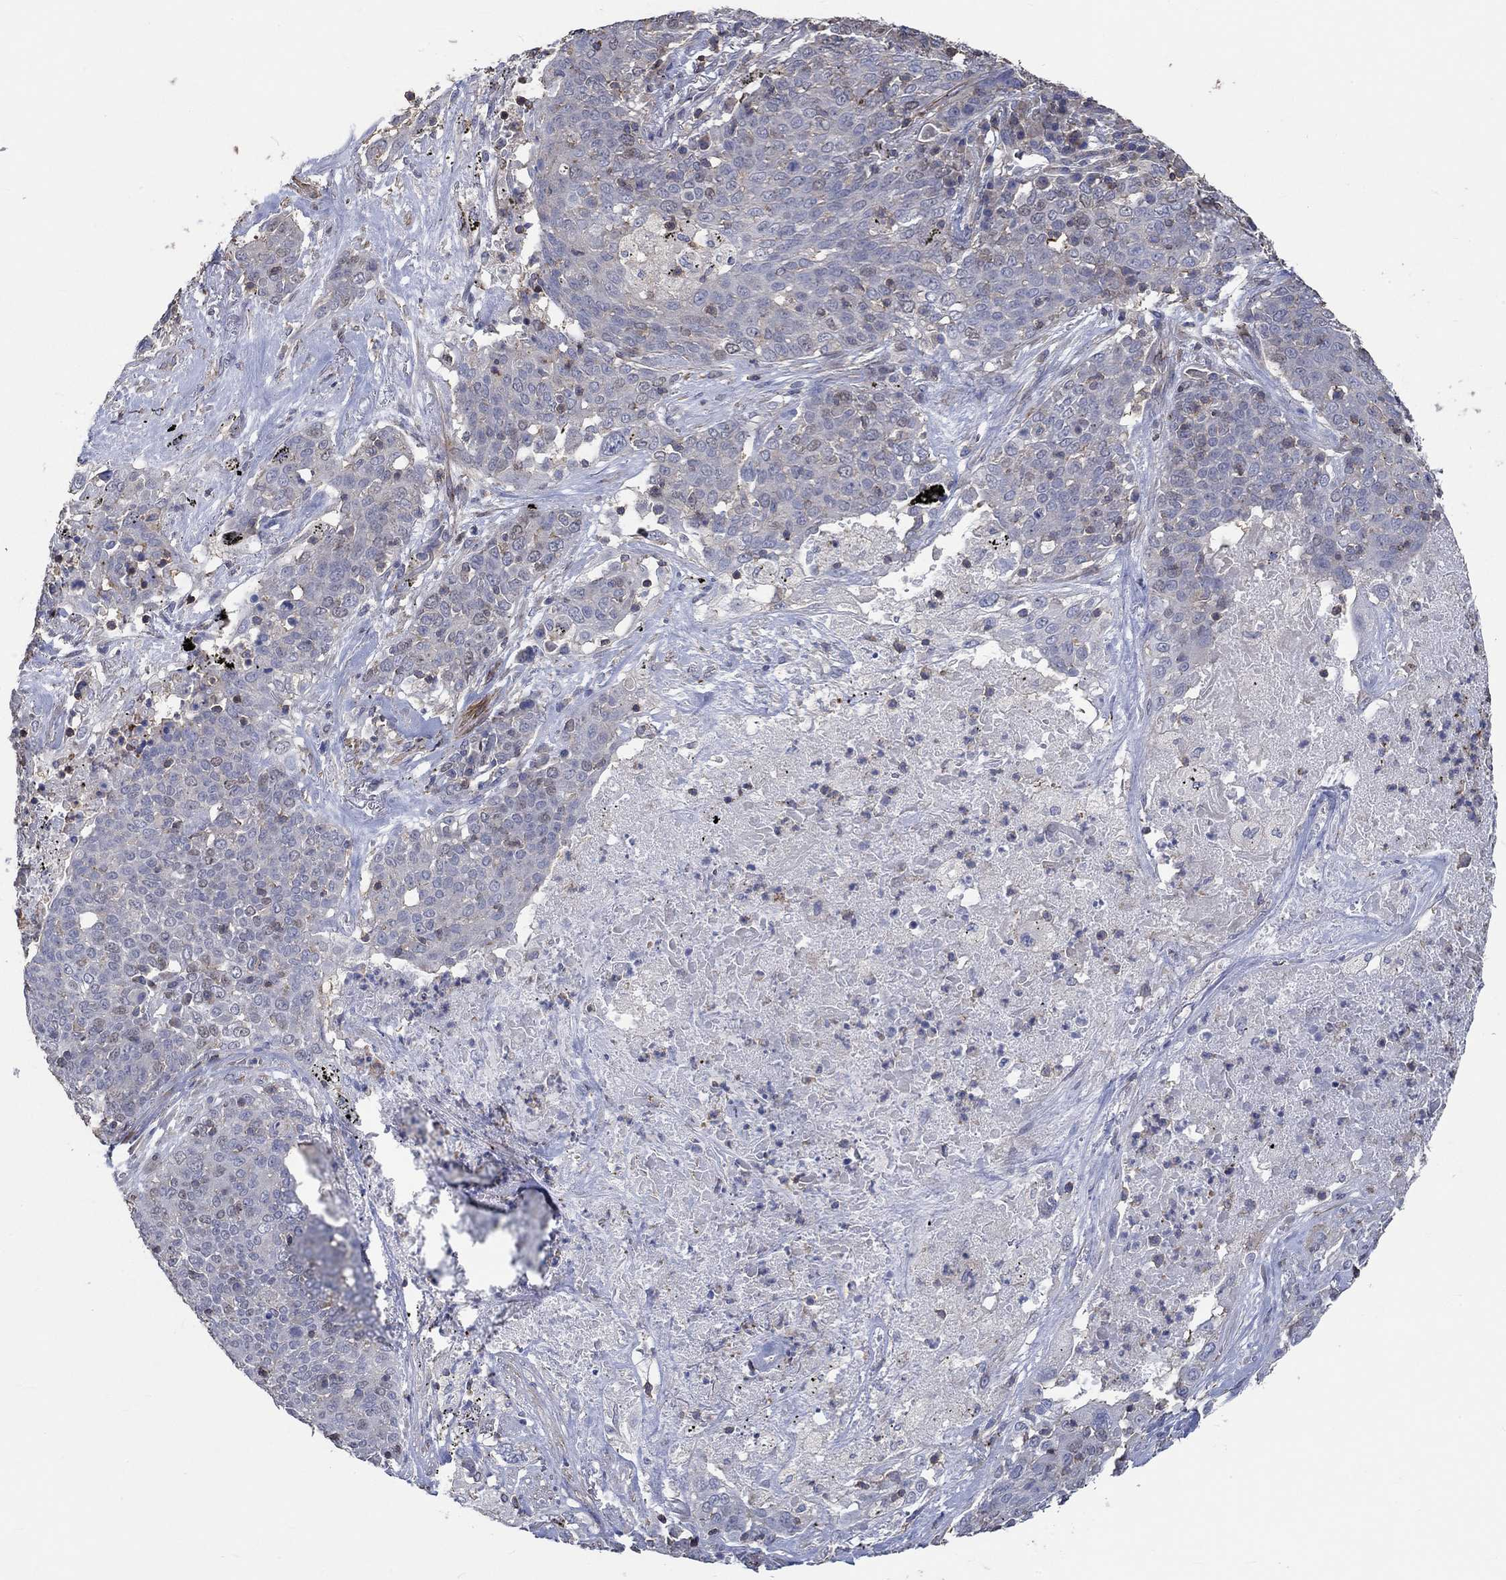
{"staining": {"intensity": "negative", "quantity": "none", "location": "none"}, "tissue": "lung cancer", "cell_type": "Tumor cells", "image_type": "cancer", "snomed": [{"axis": "morphology", "description": "Squamous cell carcinoma, NOS"}, {"axis": "topography", "description": "Lung"}], "caption": "Tumor cells are negative for brown protein staining in lung cancer (squamous cell carcinoma).", "gene": "TNFAIP8L3", "patient": {"sex": "male", "age": 82}}